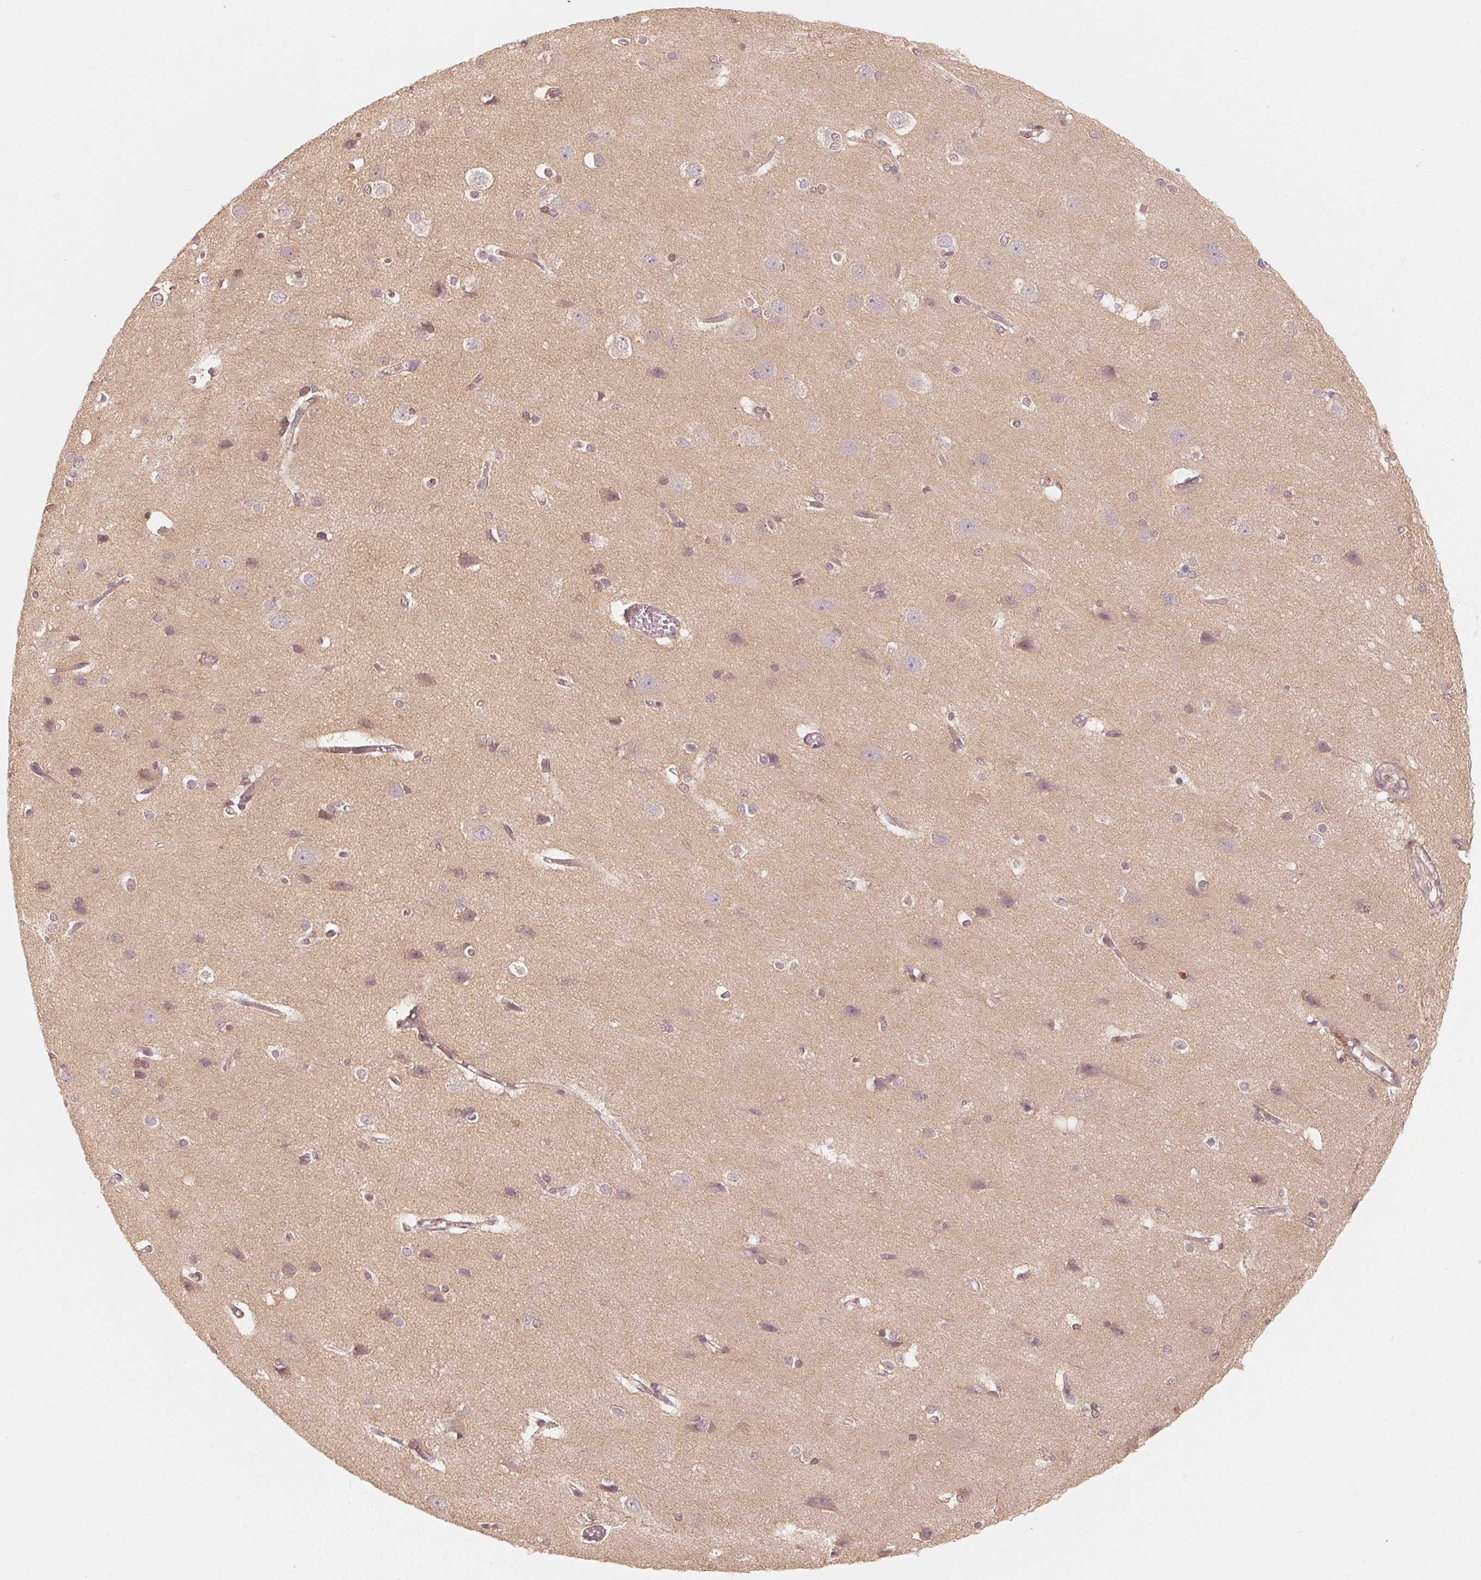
{"staining": {"intensity": "negative", "quantity": "none", "location": "none"}, "tissue": "cerebral cortex", "cell_type": "Endothelial cells", "image_type": "normal", "snomed": [{"axis": "morphology", "description": "Normal tissue, NOS"}, {"axis": "topography", "description": "Cerebral cortex"}], "caption": "A high-resolution micrograph shows immunohistochemistry (IHC) staining of normal cerebral cortex, which shows no significant positivity in endothelial cells. (IHC, brightfield microscopy, high magnification).", "gene": "C2orf73", "patient": {"sex": "male", "age": 37}}